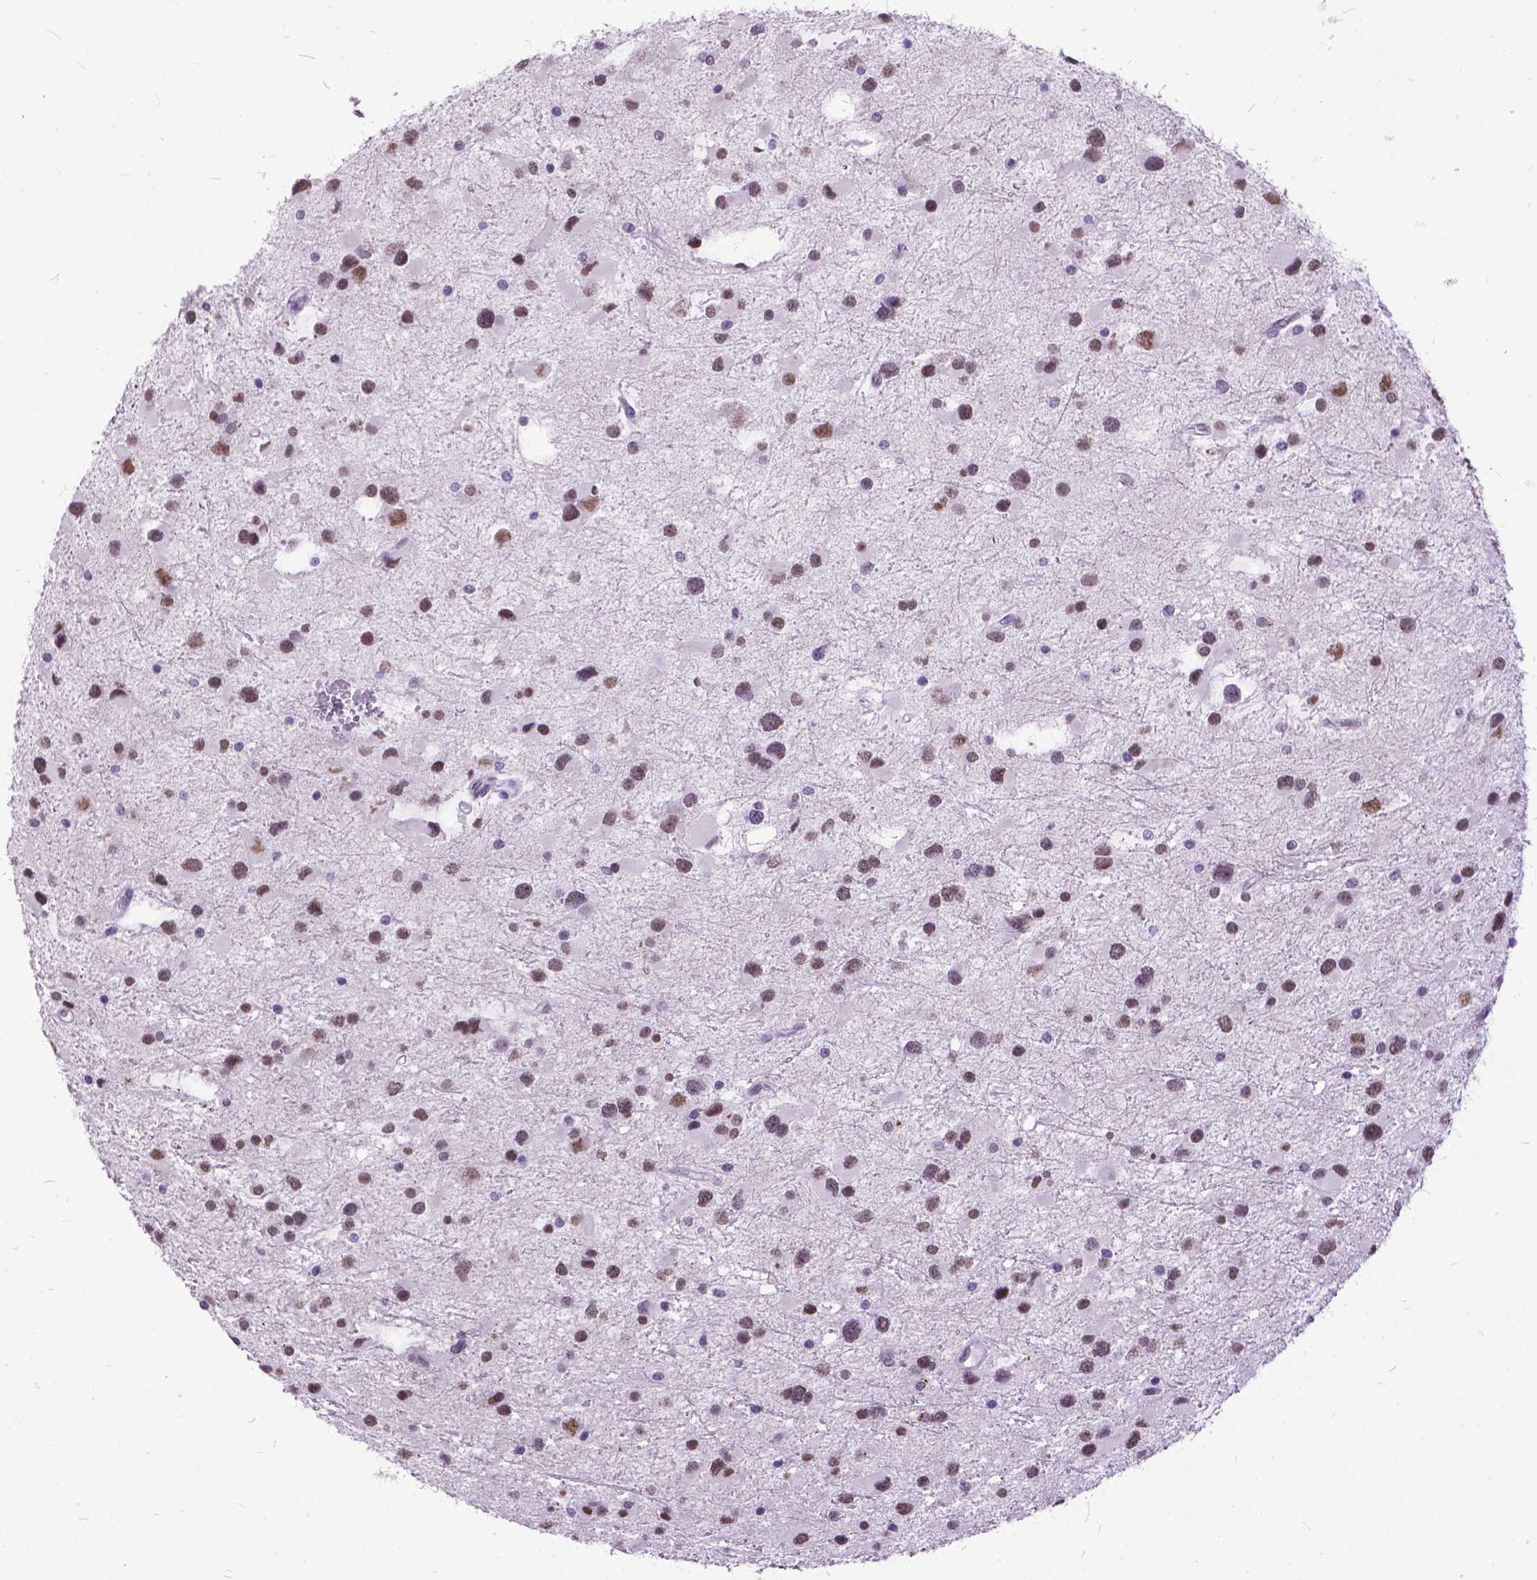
{"staining": {"intensity": "moderate", "quantity": ">75%", "location": "nuclear"}, "tissue": "glioma", "cell_type": "Tumor cells", "image_type": "cancer", "snomed": [{"axis": "morphology", "description": "Glioma, malignant, Low grade"}, {"axis": "topography", "description": "Brain"}], "caption": "Approximately >75% of tumor cells in human glioma display moderate nuclear protein staining as visualized by brown immunohistochemical staining.", "gene": "MARCHF10", "patient": {"sex": "female", "age": 32}}